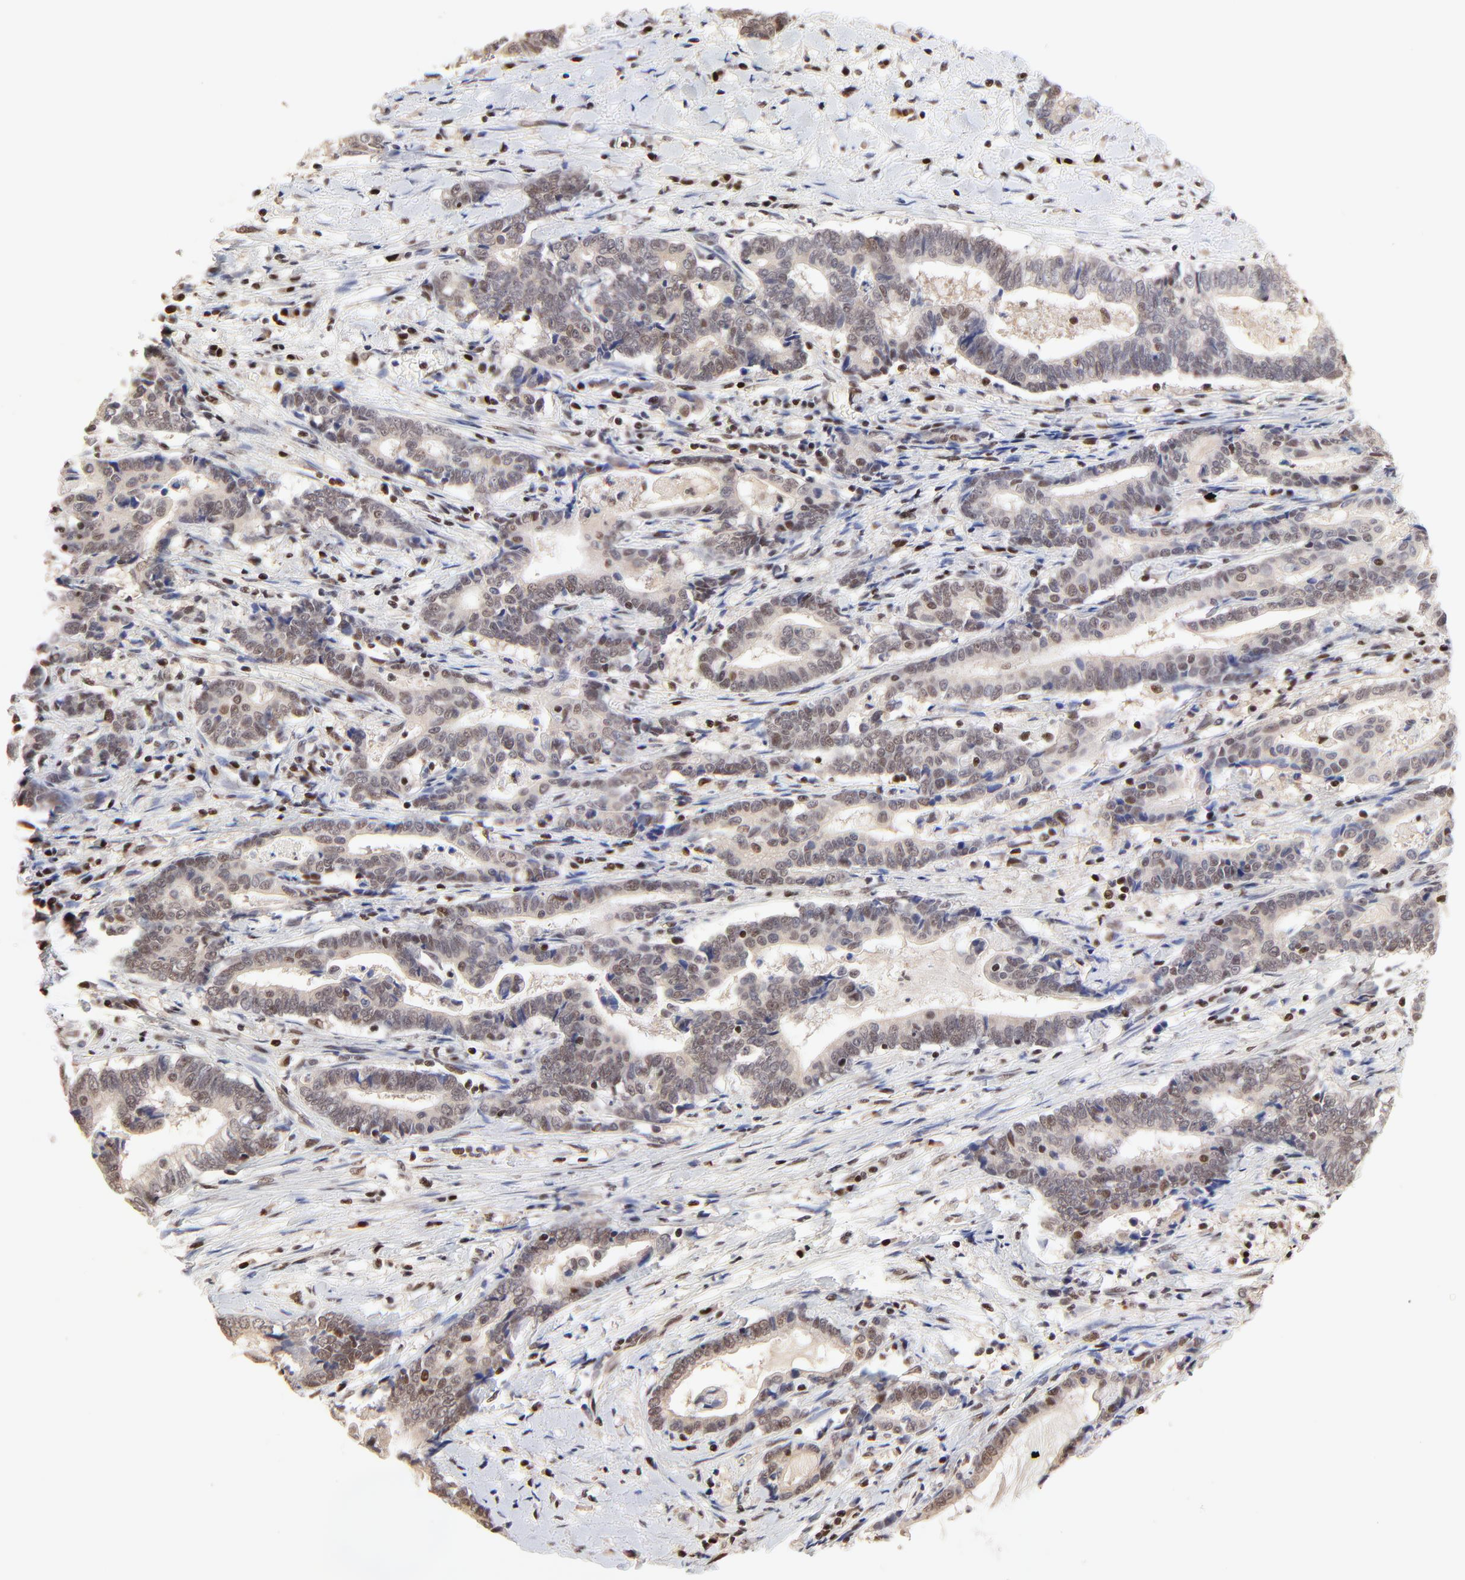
{"staining": {"intensity": "weak", "quantity": "25%-75%", "location": "nuclear"}, "tissue": "liver cancer", "cell_type": "Tumor cells", "image_type": "cancer", "snomed": [{"axis": "morphology", "description": "Cholangiocarcinoma"}, {"axis": "topography", "description": "Liver"}], "caption": "Liver cancer (cholangiocarcinoma) stained with a protein marker demonstrates weak staining in tumor cells.", "gene": "DSN1", "patient": {"sex": "male", "age": 57}}